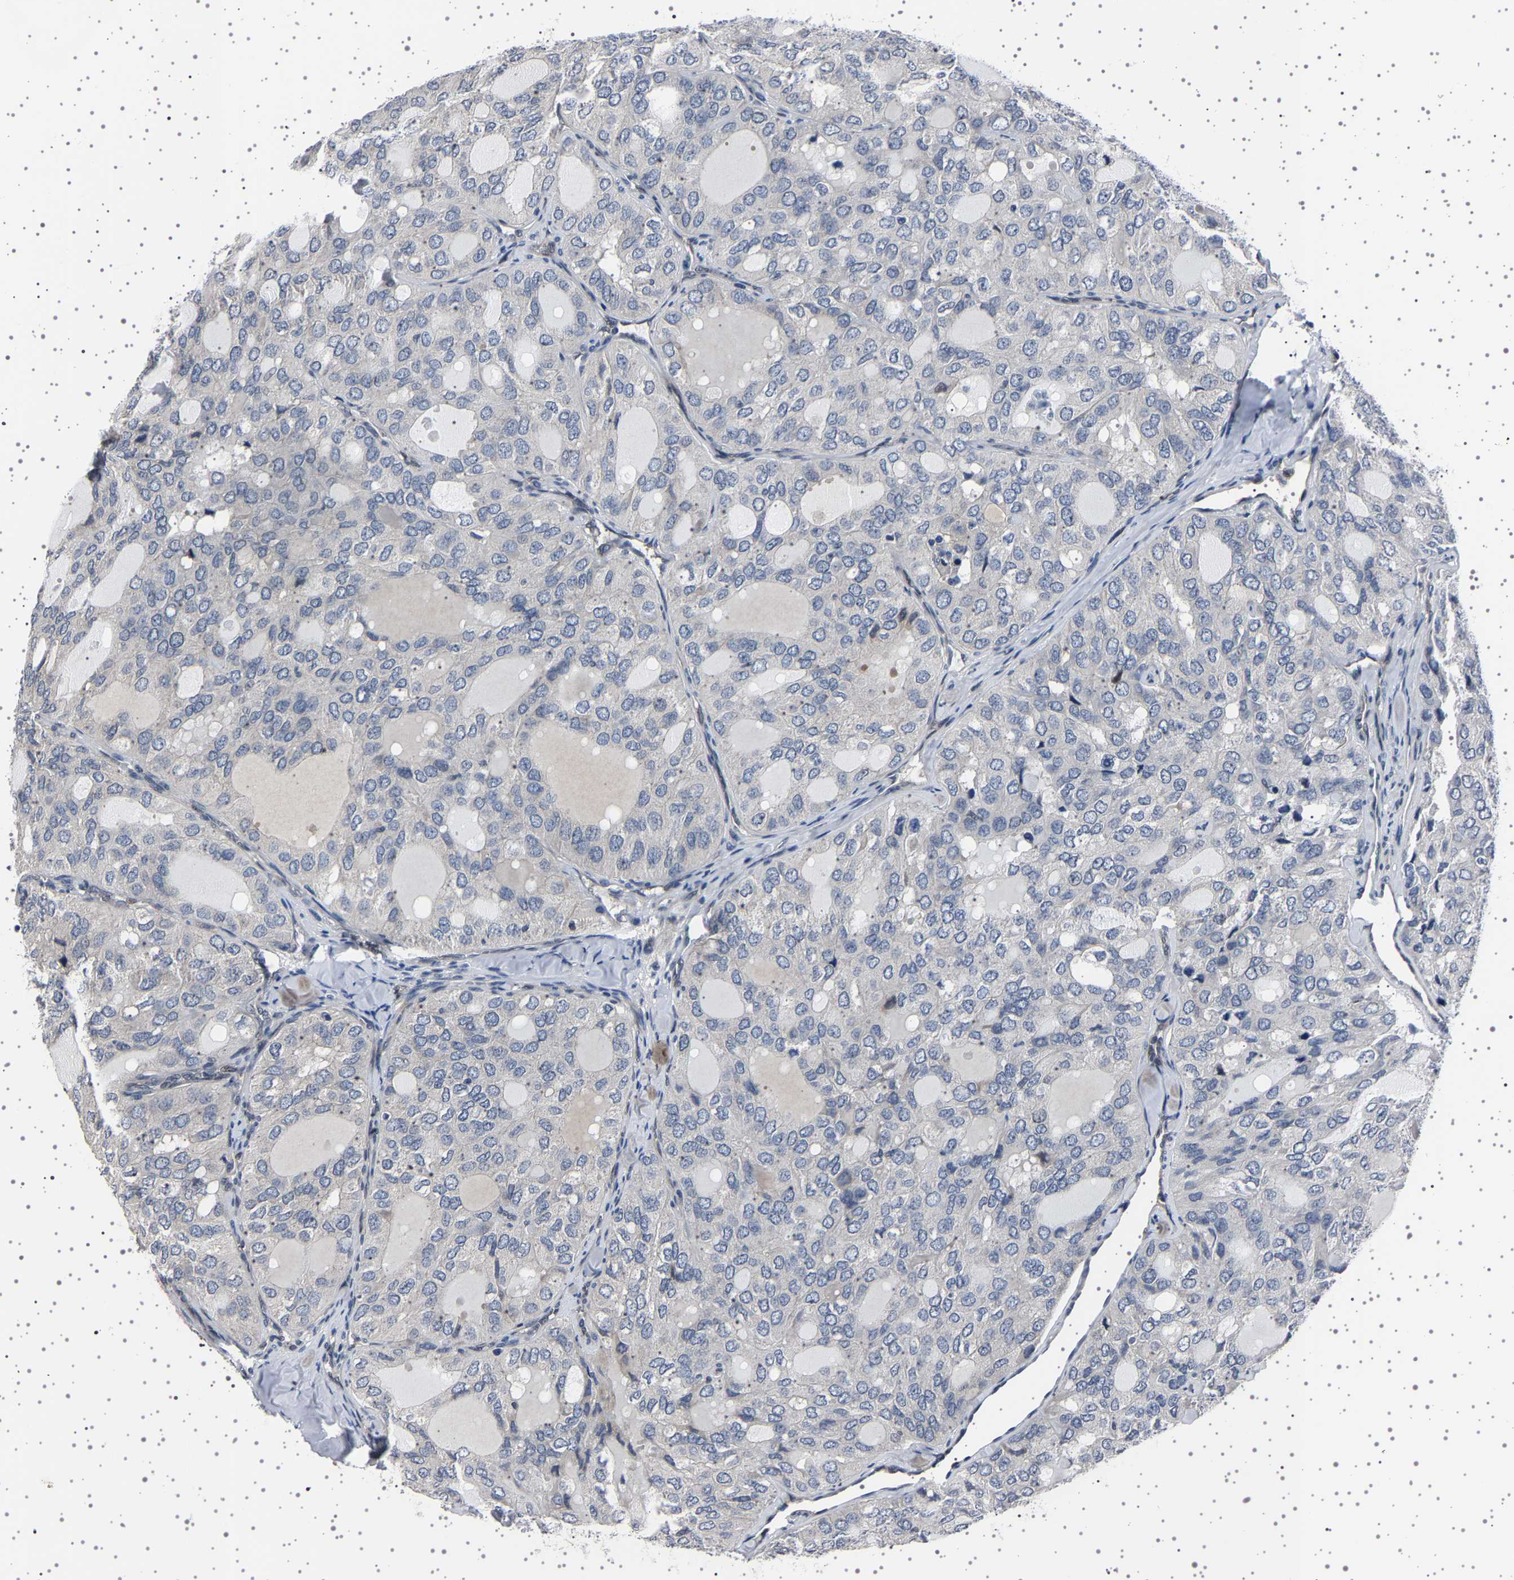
{"staining": {"intensity": "negative", "quantity": "none", "location": "none"}, "tissue": "thyroid cancer", "cell_type": "Tumor cells", "image_type": "cancer", "snomed": [{"axis": "morphology", "description": "Follicular adenoma carcinoma, NOS"}, {"axis": "topography", "description": "Thyroid gland"}], "caption": "Immunohistochemistry of thyroid cancer reveals no staining in tumor cells.", "gene": "IL10RB", "patient": {"sex": "male", "age": 75}}